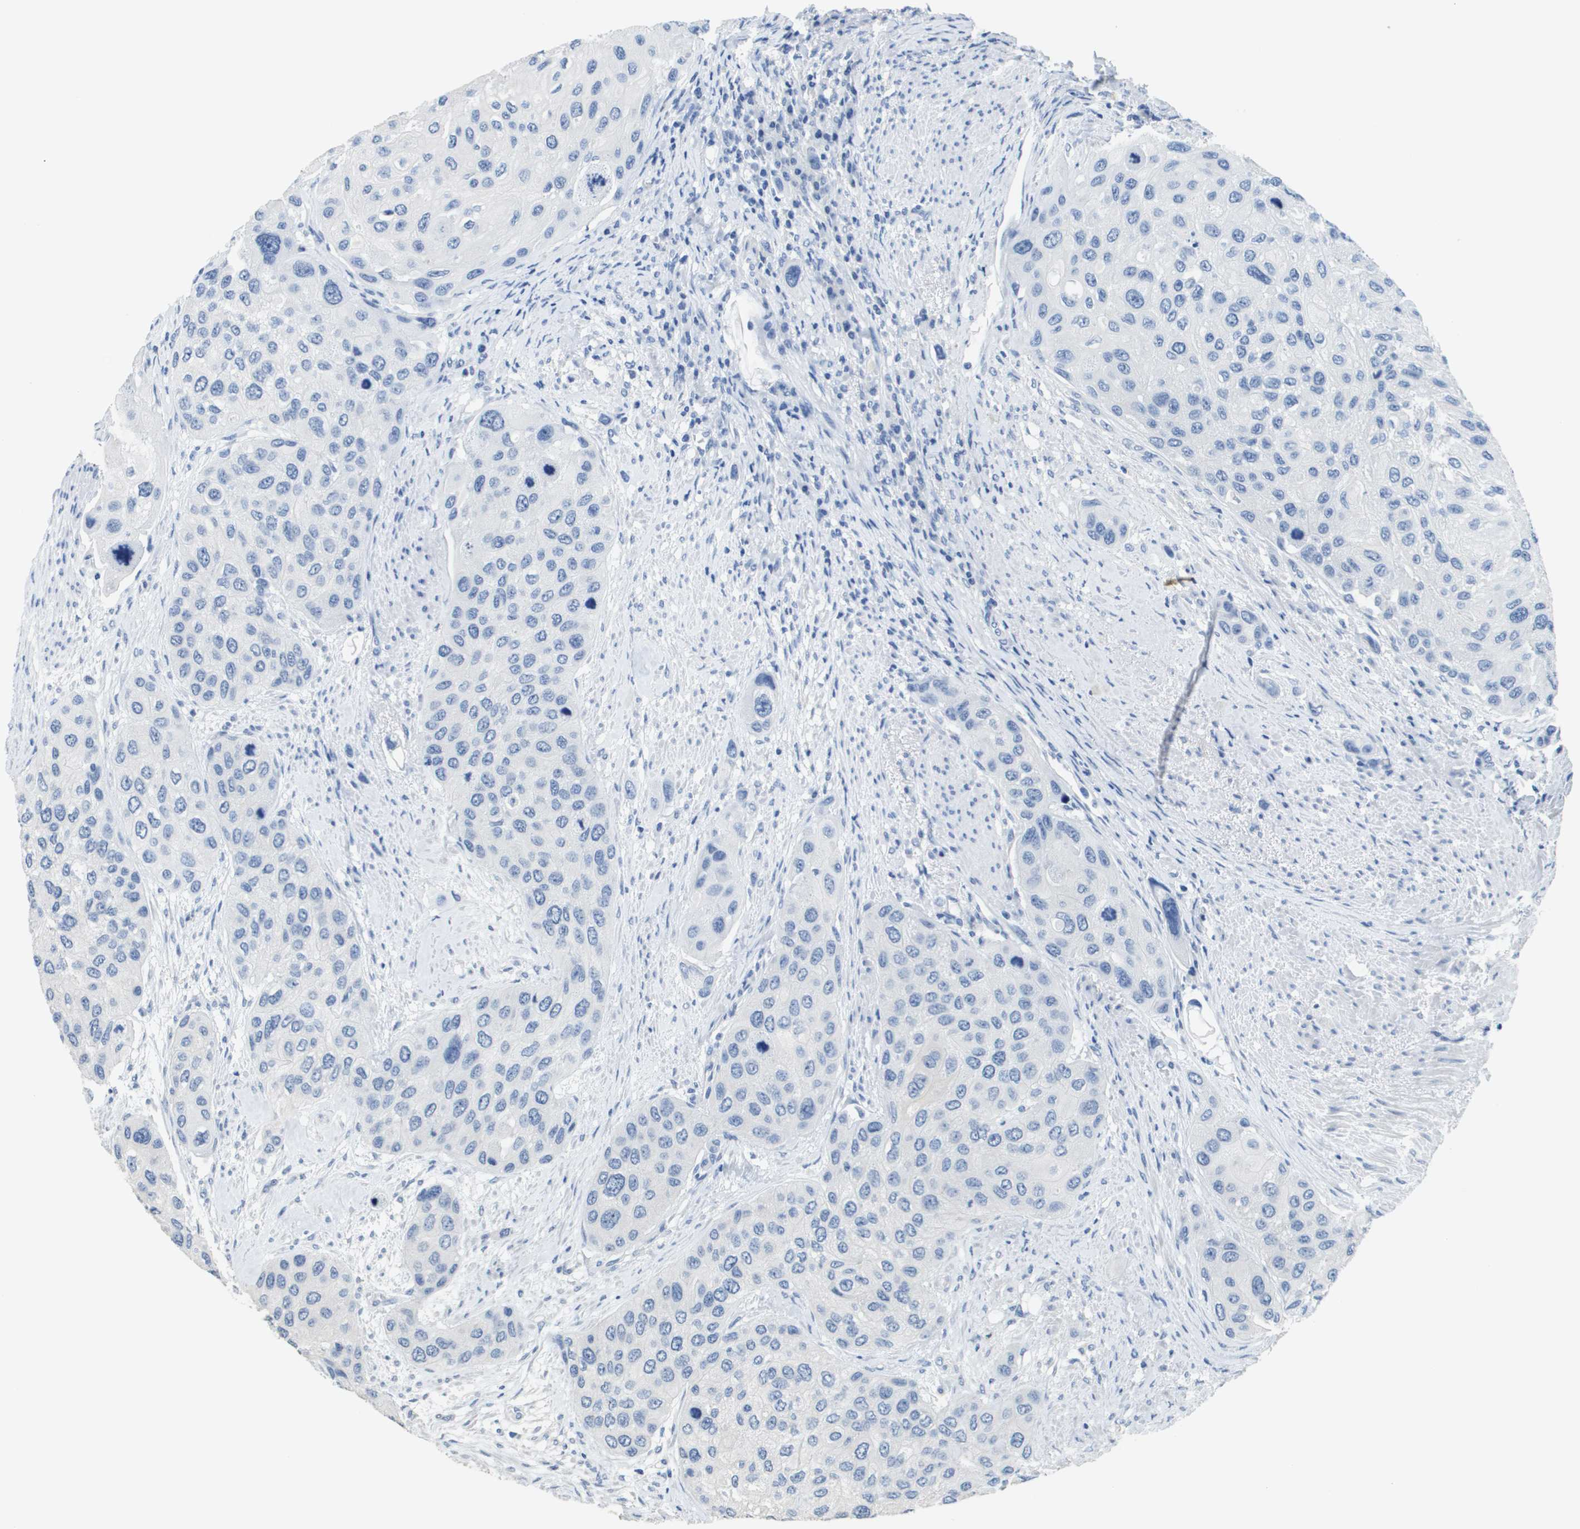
{"staining": {"intensity": "negative", "quantity": "none", "location": "none"}, "tissue": "urothelial cancer", "cell_type": "Tumor cells", "image_type": "cancer", "snomed": [{"axis": "morphology", "description": "Urothelial carcinoma, High grade"}, {"axis": "topography", "description": "Urinary bladder"}], "caption": "High-grade urothelial carcinoma was stained to show a protein in brown. There is no significant staining in tumor cells. (DAB (3,3'-diaminobenzidine) immunohistochemistry, high magnification).", "gene": "MT3", "patient": {"sex": "female", "age": 56}}